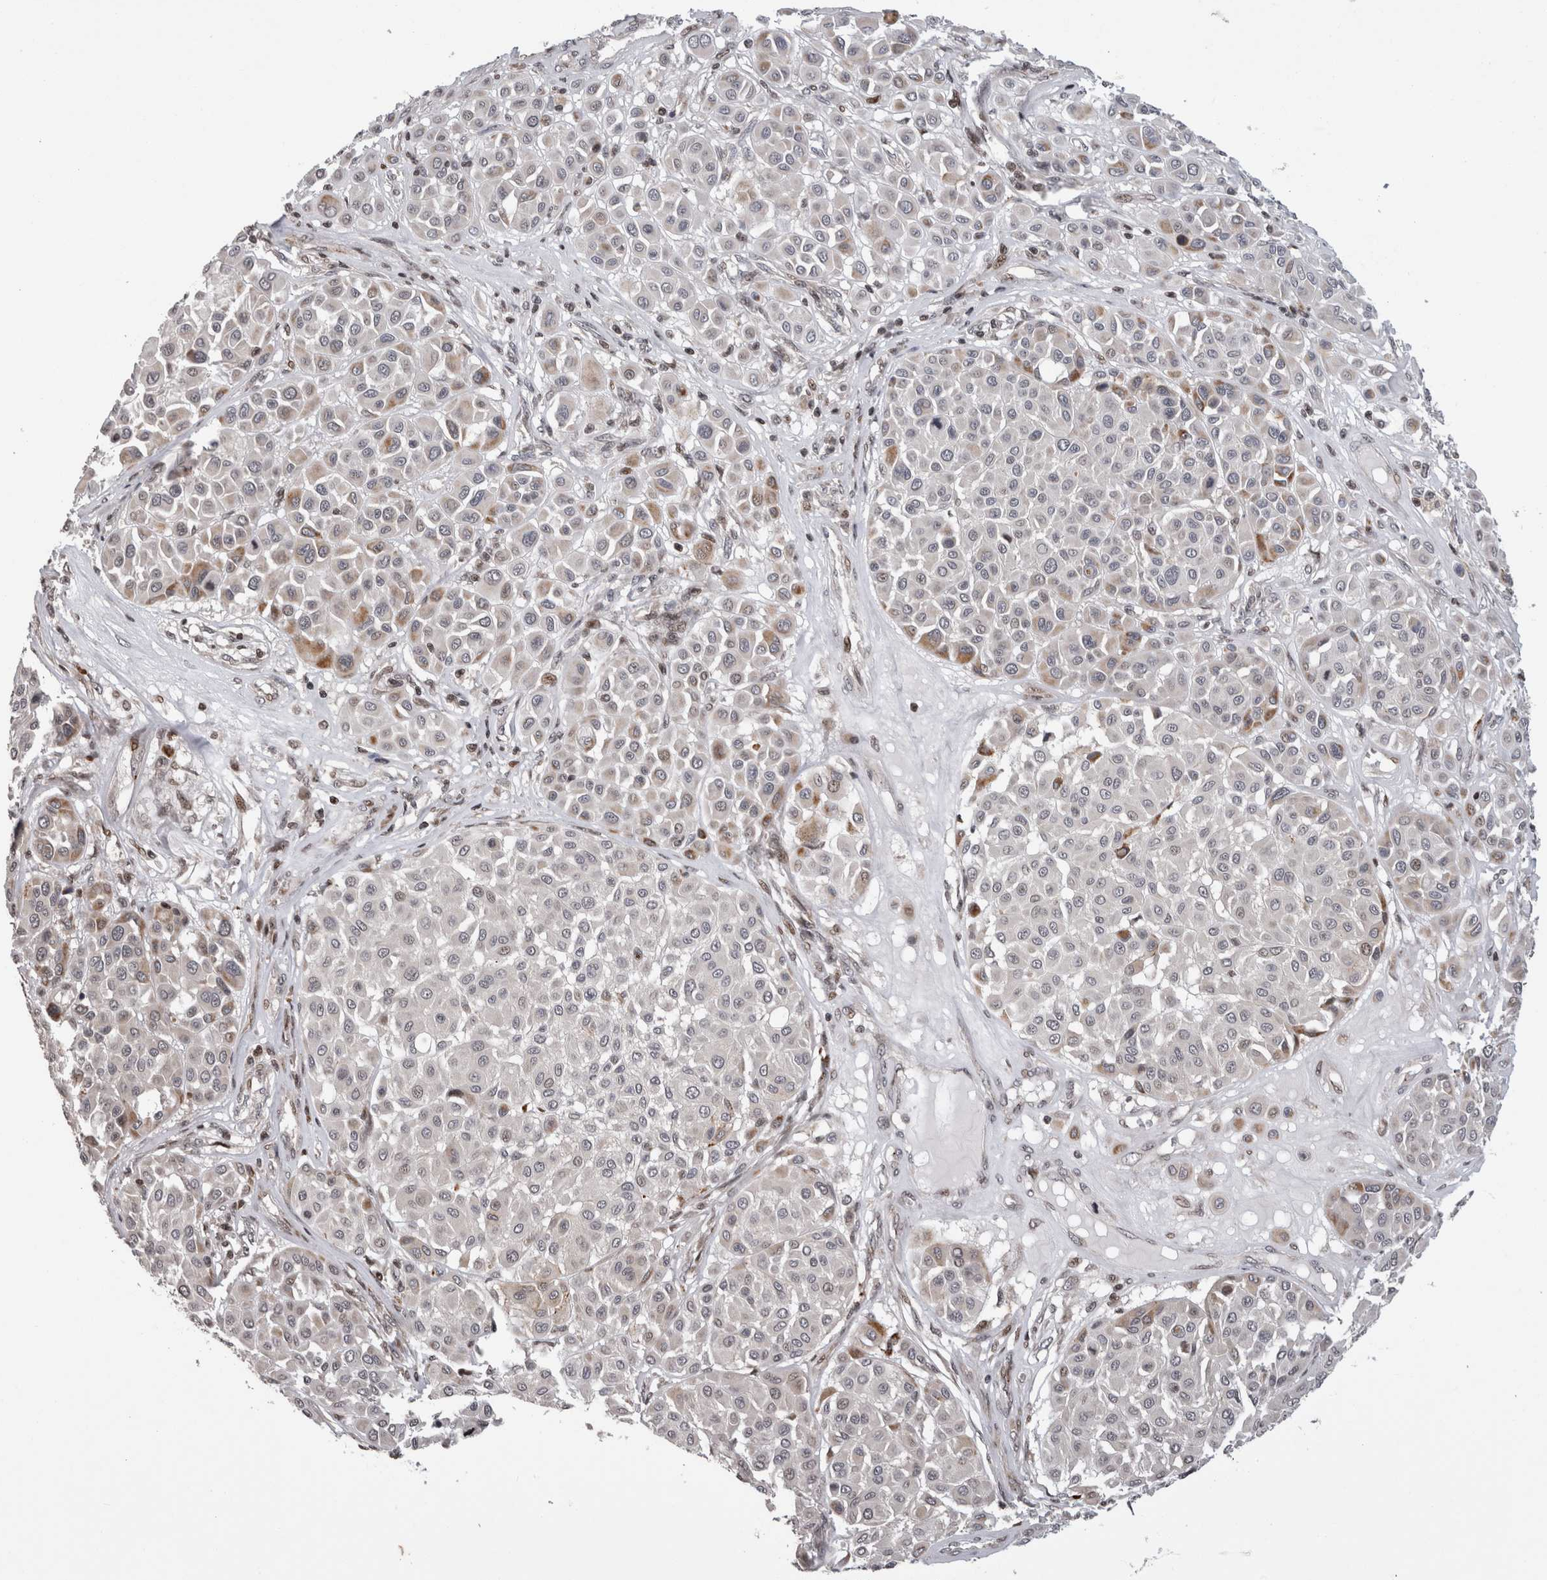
{"staining": {"intensity": "weak", "quantity": "<25%", "location": "cytoplasmic/membranous"}, "tissue": "melanoma", "cell_type": "Tumor cells", "image_type": "cancer", "snomed": [{"axis": "morphology", "description": "Malignant melanoma, Metastatic site"}, {"axis": "topography", "description": "Soft tissue"}], "caption": "This is an immunohistochemistry (IHC) micrograph of melanoma. There is no expression in tumor cells.", "gene": "ZBTB11", "patient": {"sex": "male", "age": 41}}